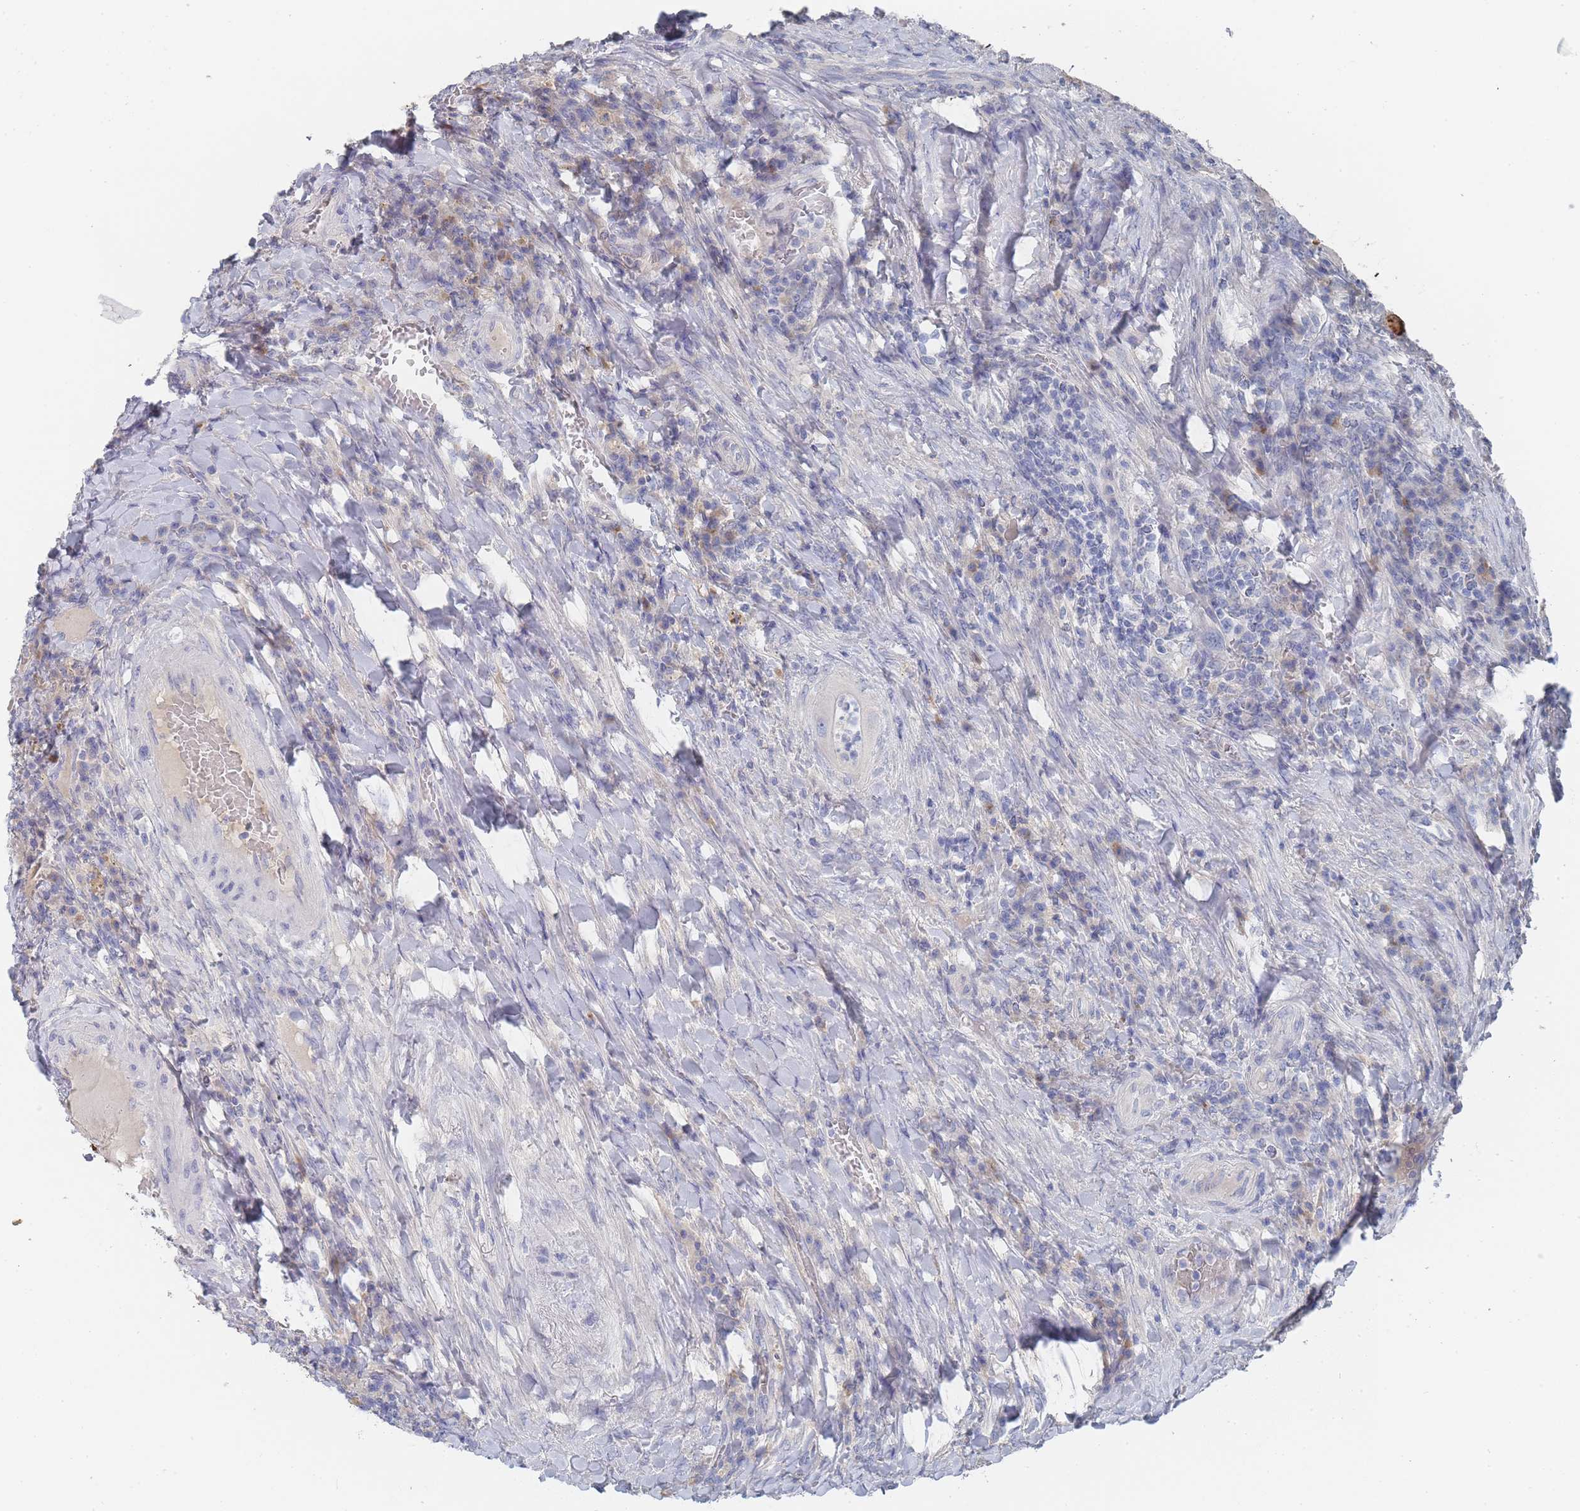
{"staining": {"intensity": "negative", "quantity": "none", "location": "none"}, "tissue": "colorectal cancer", "cell_type": "Tumor cells", "image_type": "cancer", "snomed": [{"axis": "morphology", "description": "Adenocarcinoma, NOS"}, {"axis": "topography", "description": "Colon"}], "caption": "Colorectal cancer (adenocarcinoma) stained for a protein using immunohistochemistry exhibits no expression tumor cells.", "gene": "ACAD11", "patient": {"sex": "female", "age": 86}}